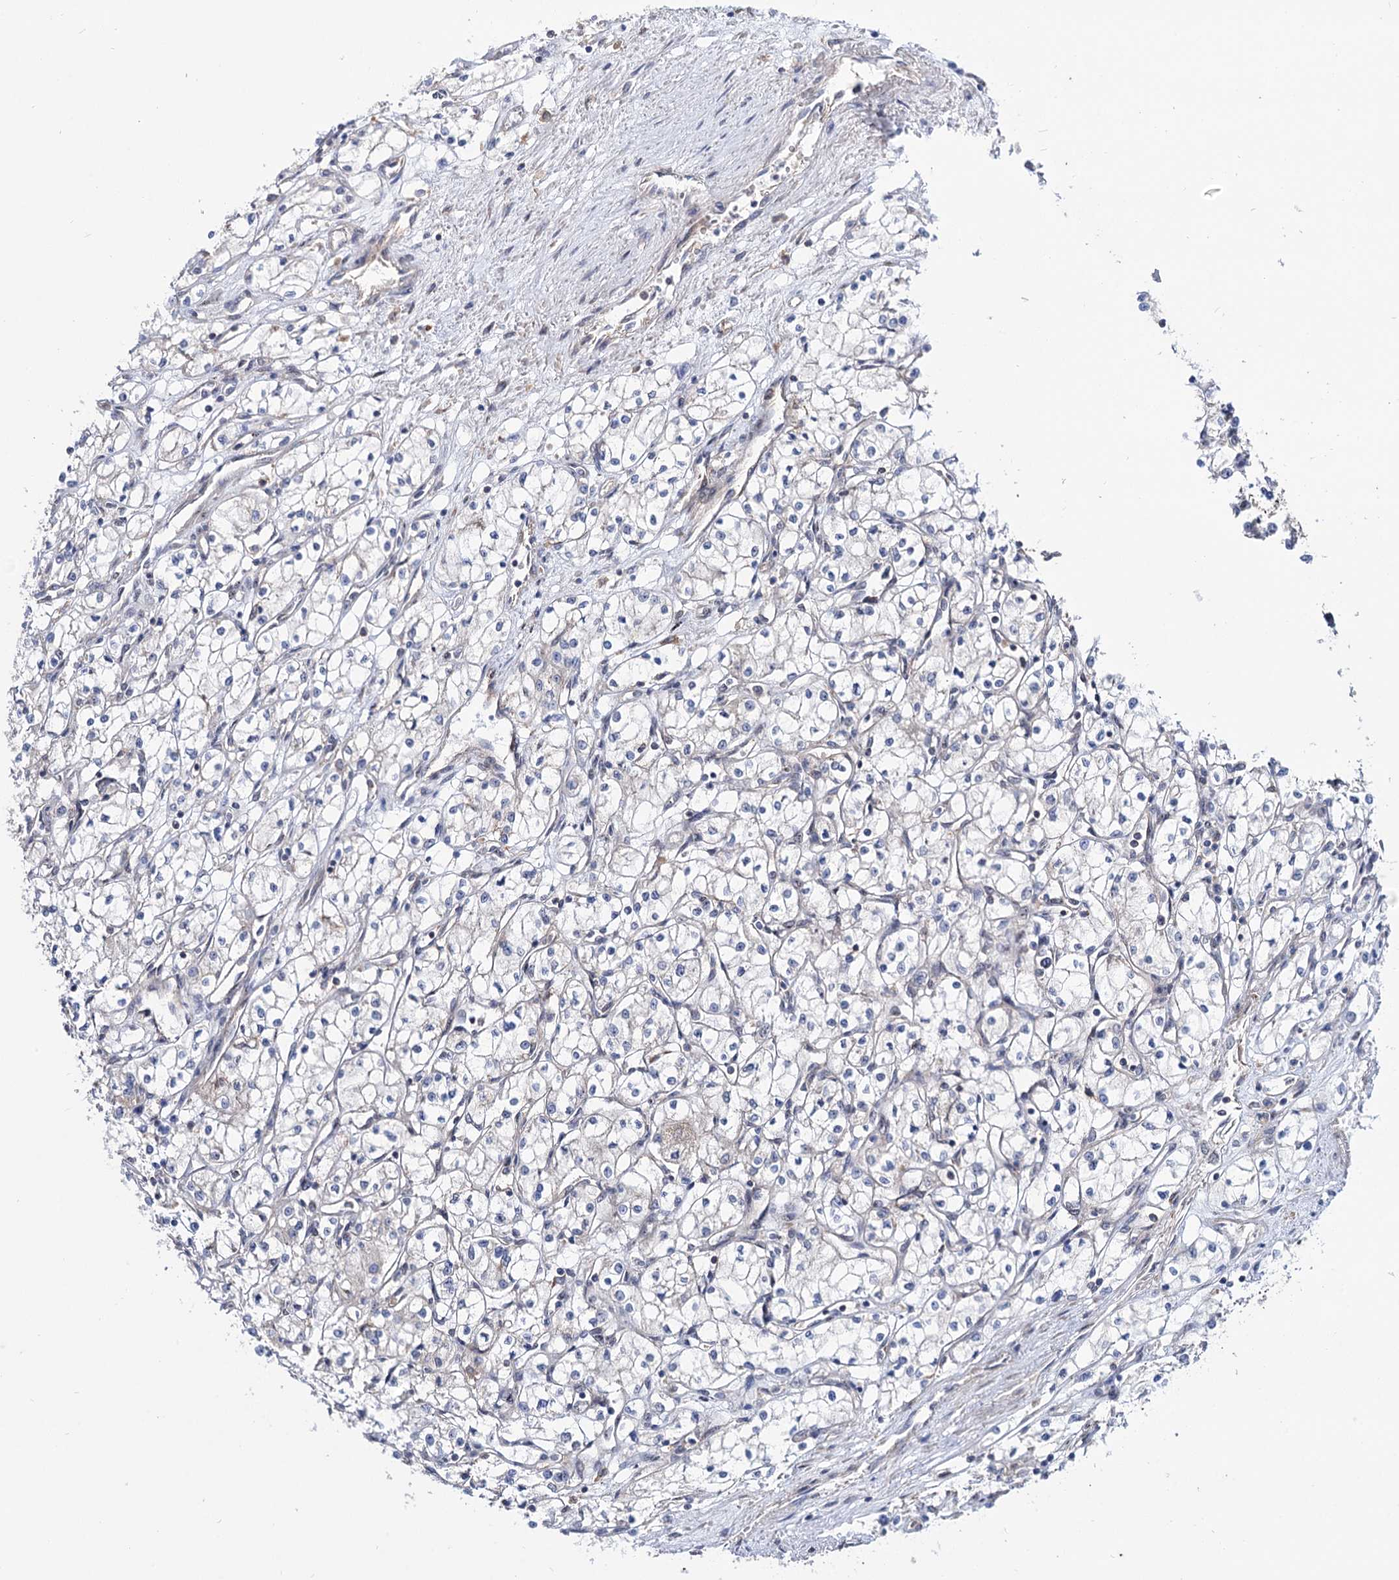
{"staining": {"intensity": "negative", "quantity": "none", "location": "none"}, "tissue": "renal cancer", "cell_type": "Tumor cells", "image_type": "cancer", "snomed": [{"axis": "morphology", "description": "Adenocarcinoma, NOS"}, {"axis": "topography", "description": "Kidney"}], "caption": "The micrograph demonstrates no staining of tumor cells in adenocarcinoma (renal).", "gene": "SEC24A", "patient": {"sex": "male", "age": 59}}